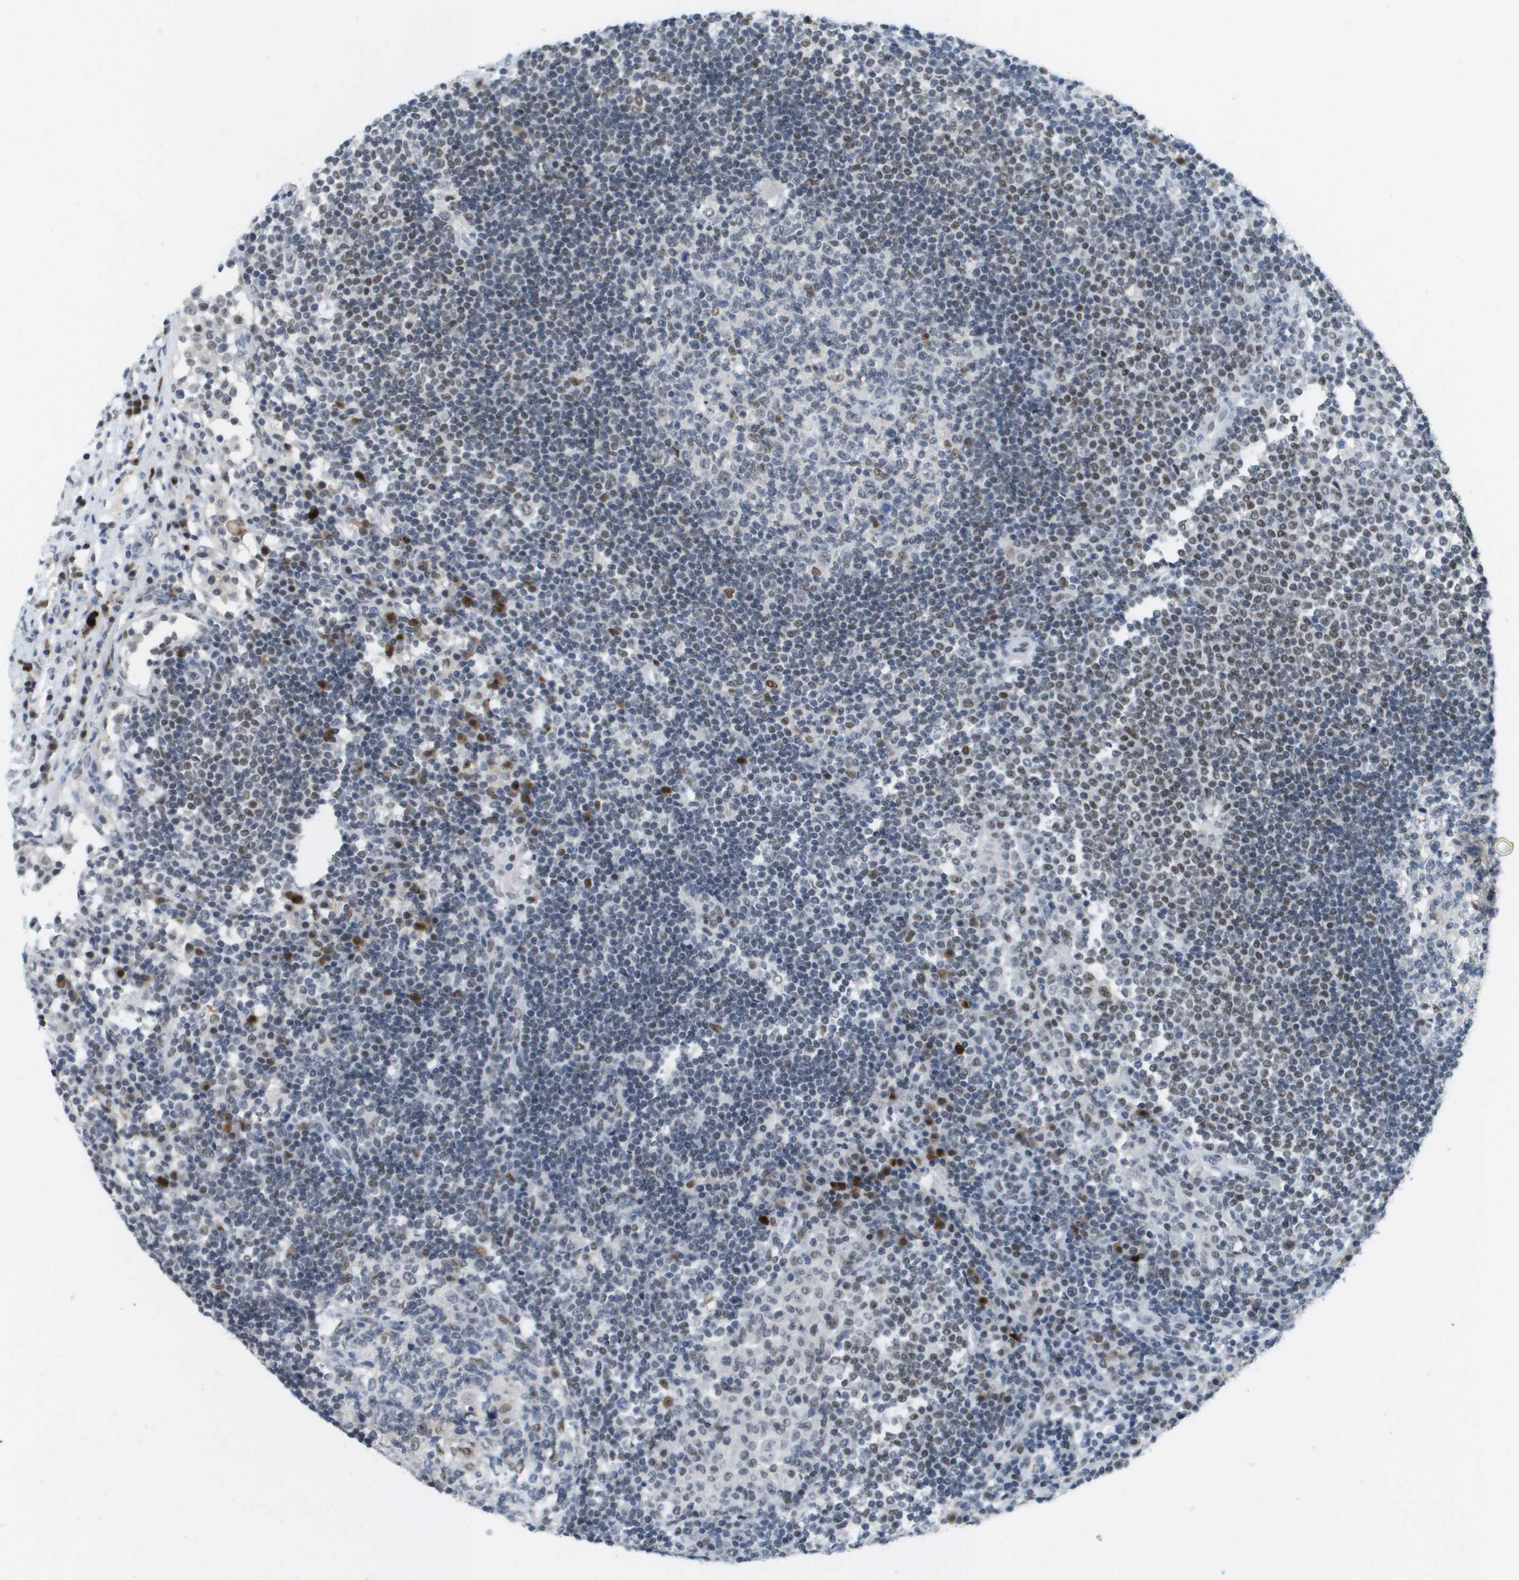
{"staining": {"intensity": "moderate", "quantity": "<25%", "location": "nuclear"}, "tissue": "lymph node", "cell_type": "Germinal center cells", "image_type": "normal", "snomed": [{"axis": "morphology", "description": "Normal tissue, NOS"}, {"axis": "topography", "description": "Lymph node"}], "caption": "Normal lymph node demonstrates moderate nuclear expression in approximately <25% of germinal center cells.", "gene": "TP53RK", "patient": {"sex": "female", "age": 53}}